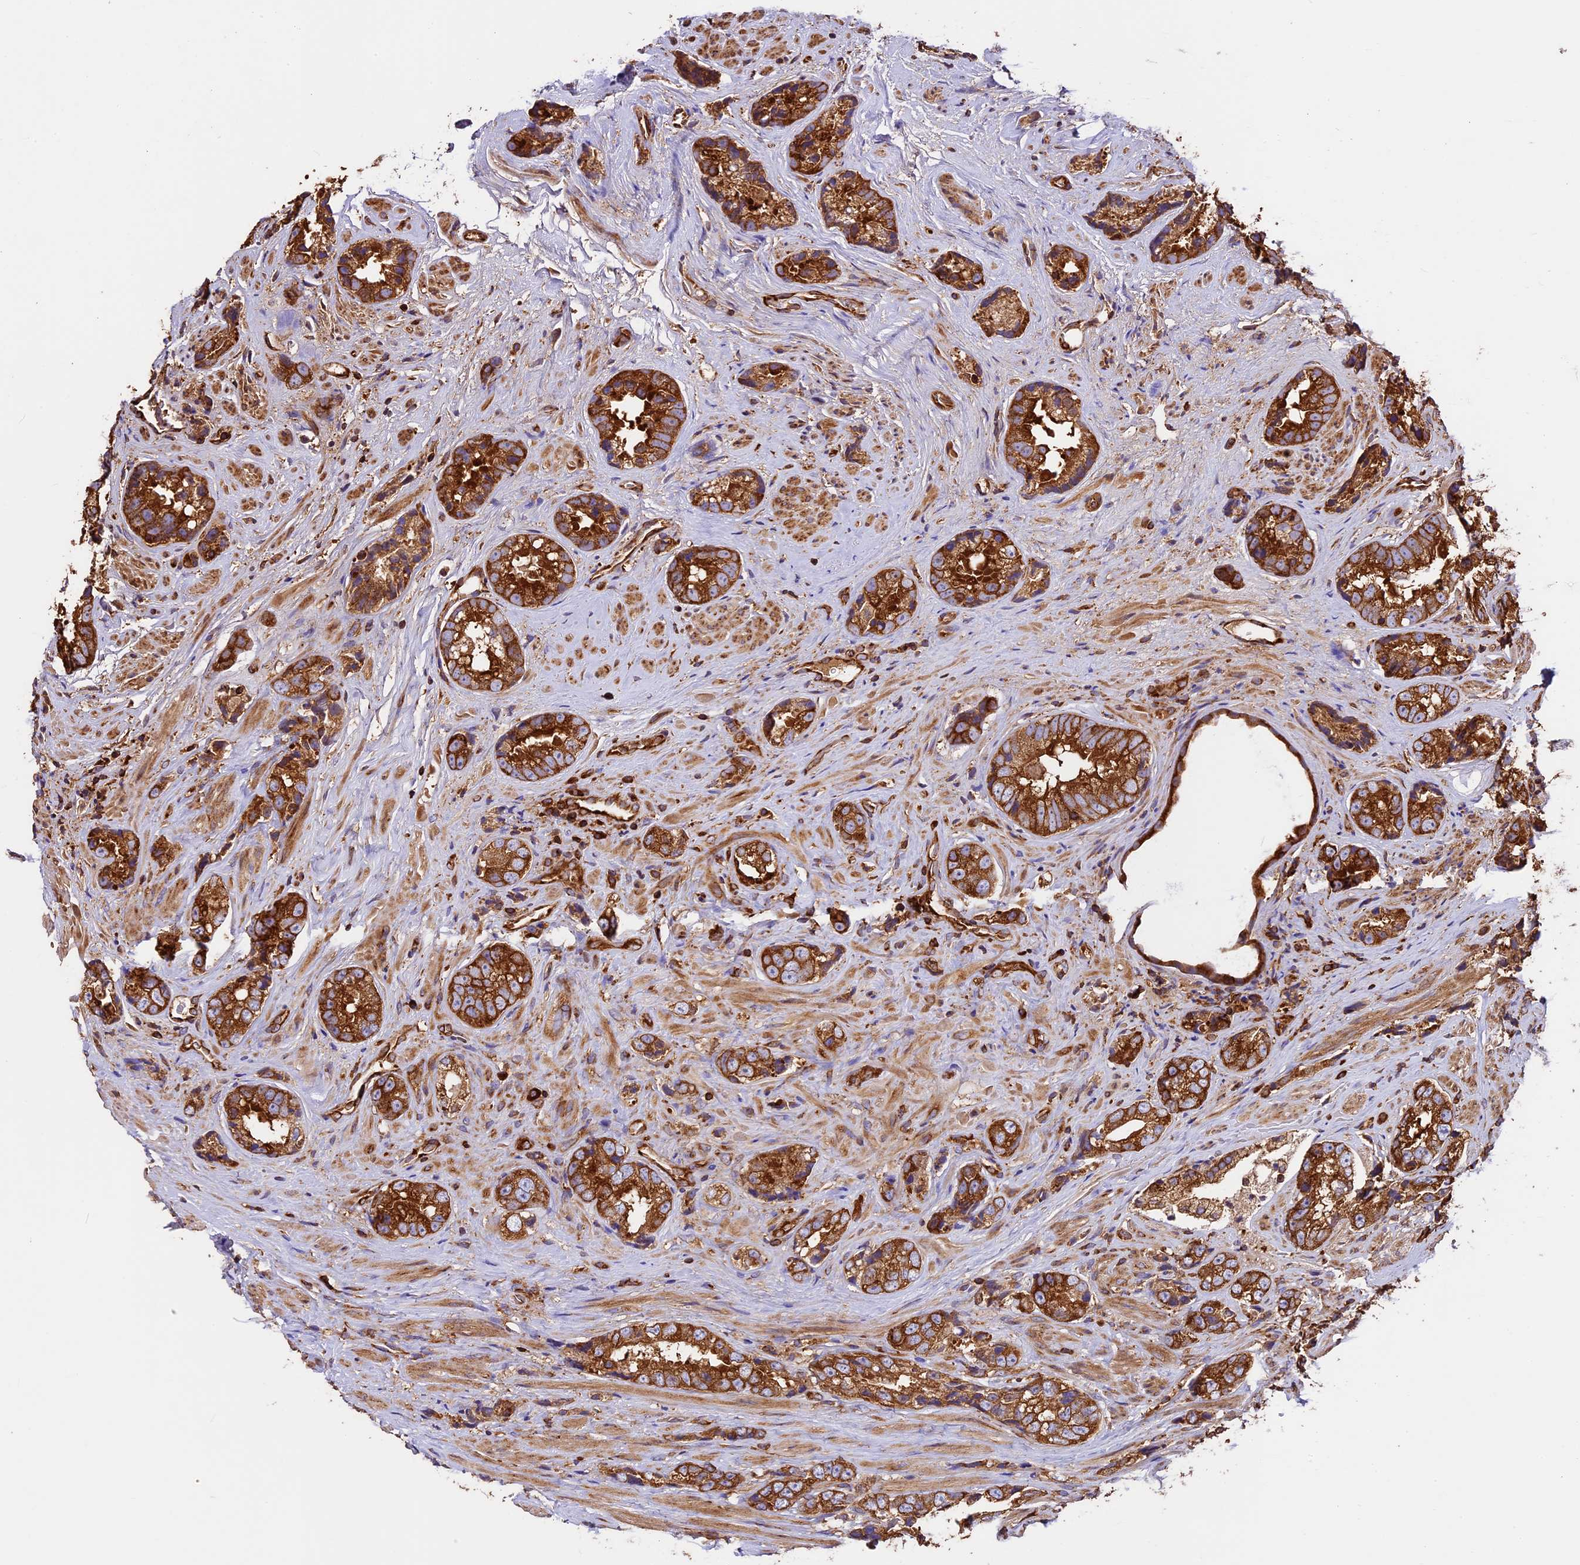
{"staining": {"intensity": "strong", "quantity": ">75%", "location": "cytoplasmic/membranous"}, "tissue": "prostate cancer", "cell_type": "Tumor cells", "image_type": "cancer", "snomed": [{"axis": "morphology", "description": "Adenocarcinoma, High grade"}, {"axis": "topography", "description": "Prostate"}], "caption": "Human prostate cancer (adenocarcinoma (high-grade)) stained with a brown dye exhibits strong cytoplasmic/membranous positive staining in approximately >75% of tumor cells.", "gene": "KARS1", "patient": {"sex": "male", "age": 61}}